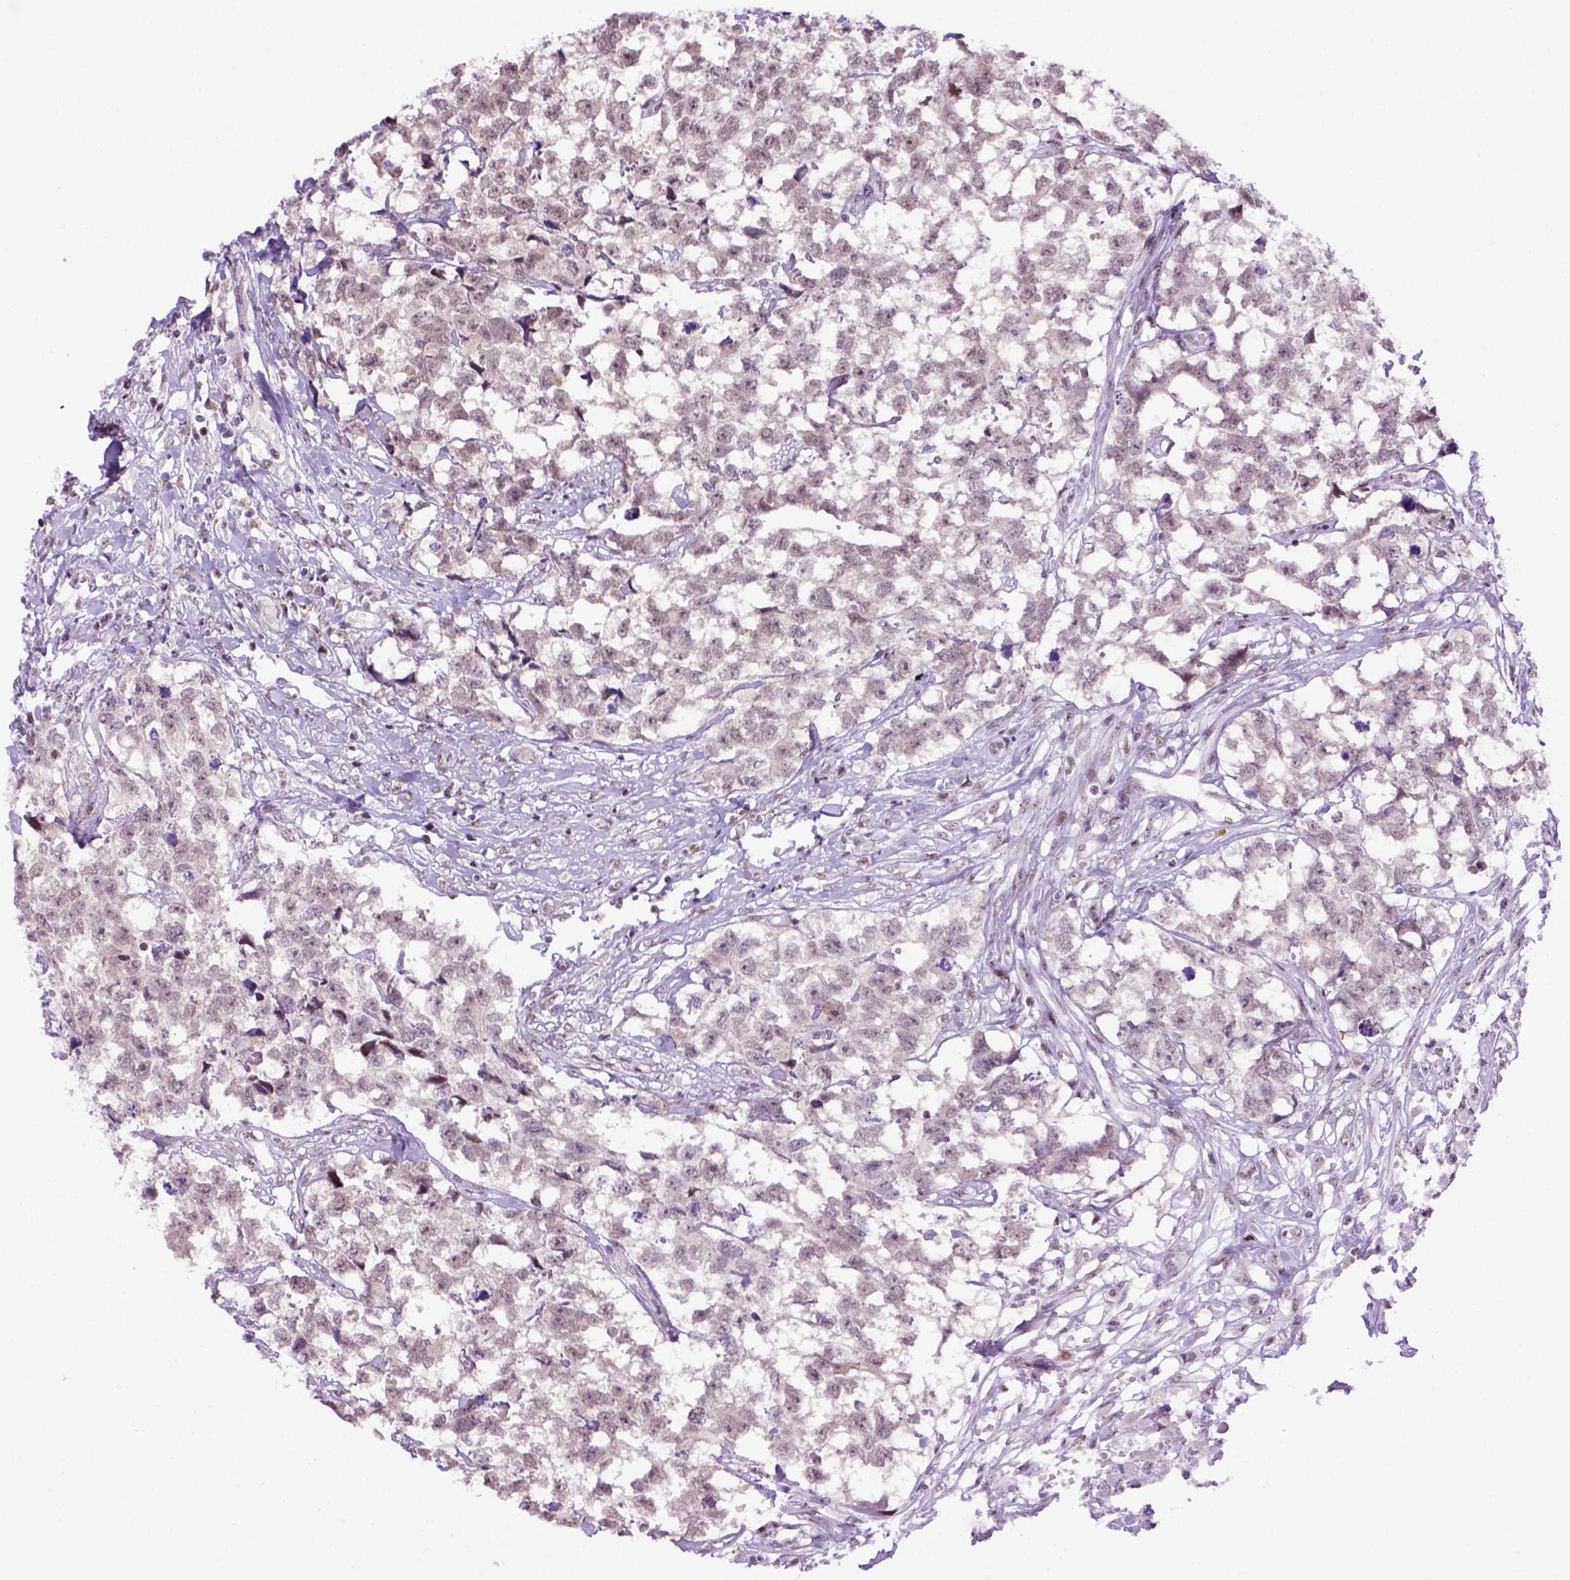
{"staining": {"intensity": "weak", "quantity": "<25%", "location": "nuclear"}, "tissue": "testis cancer", "cell_type": "Tumor cells", "image_type": "cancer", "snomed": [{"axis": "morphology", "description": "Carcinoma, Embryonal, NOS"}, {"axis": "morphology", "description": "Teratoma, malignant, NOS"}, {"axis": "topography", "description": "Testis"}], "caption": "Immunohistochemical staining of testis embryonal carcinoma exhibits no significant expression in tumor cells.", "gene": "TBPL1", "patient": {"sex": "male", "age": 44}}